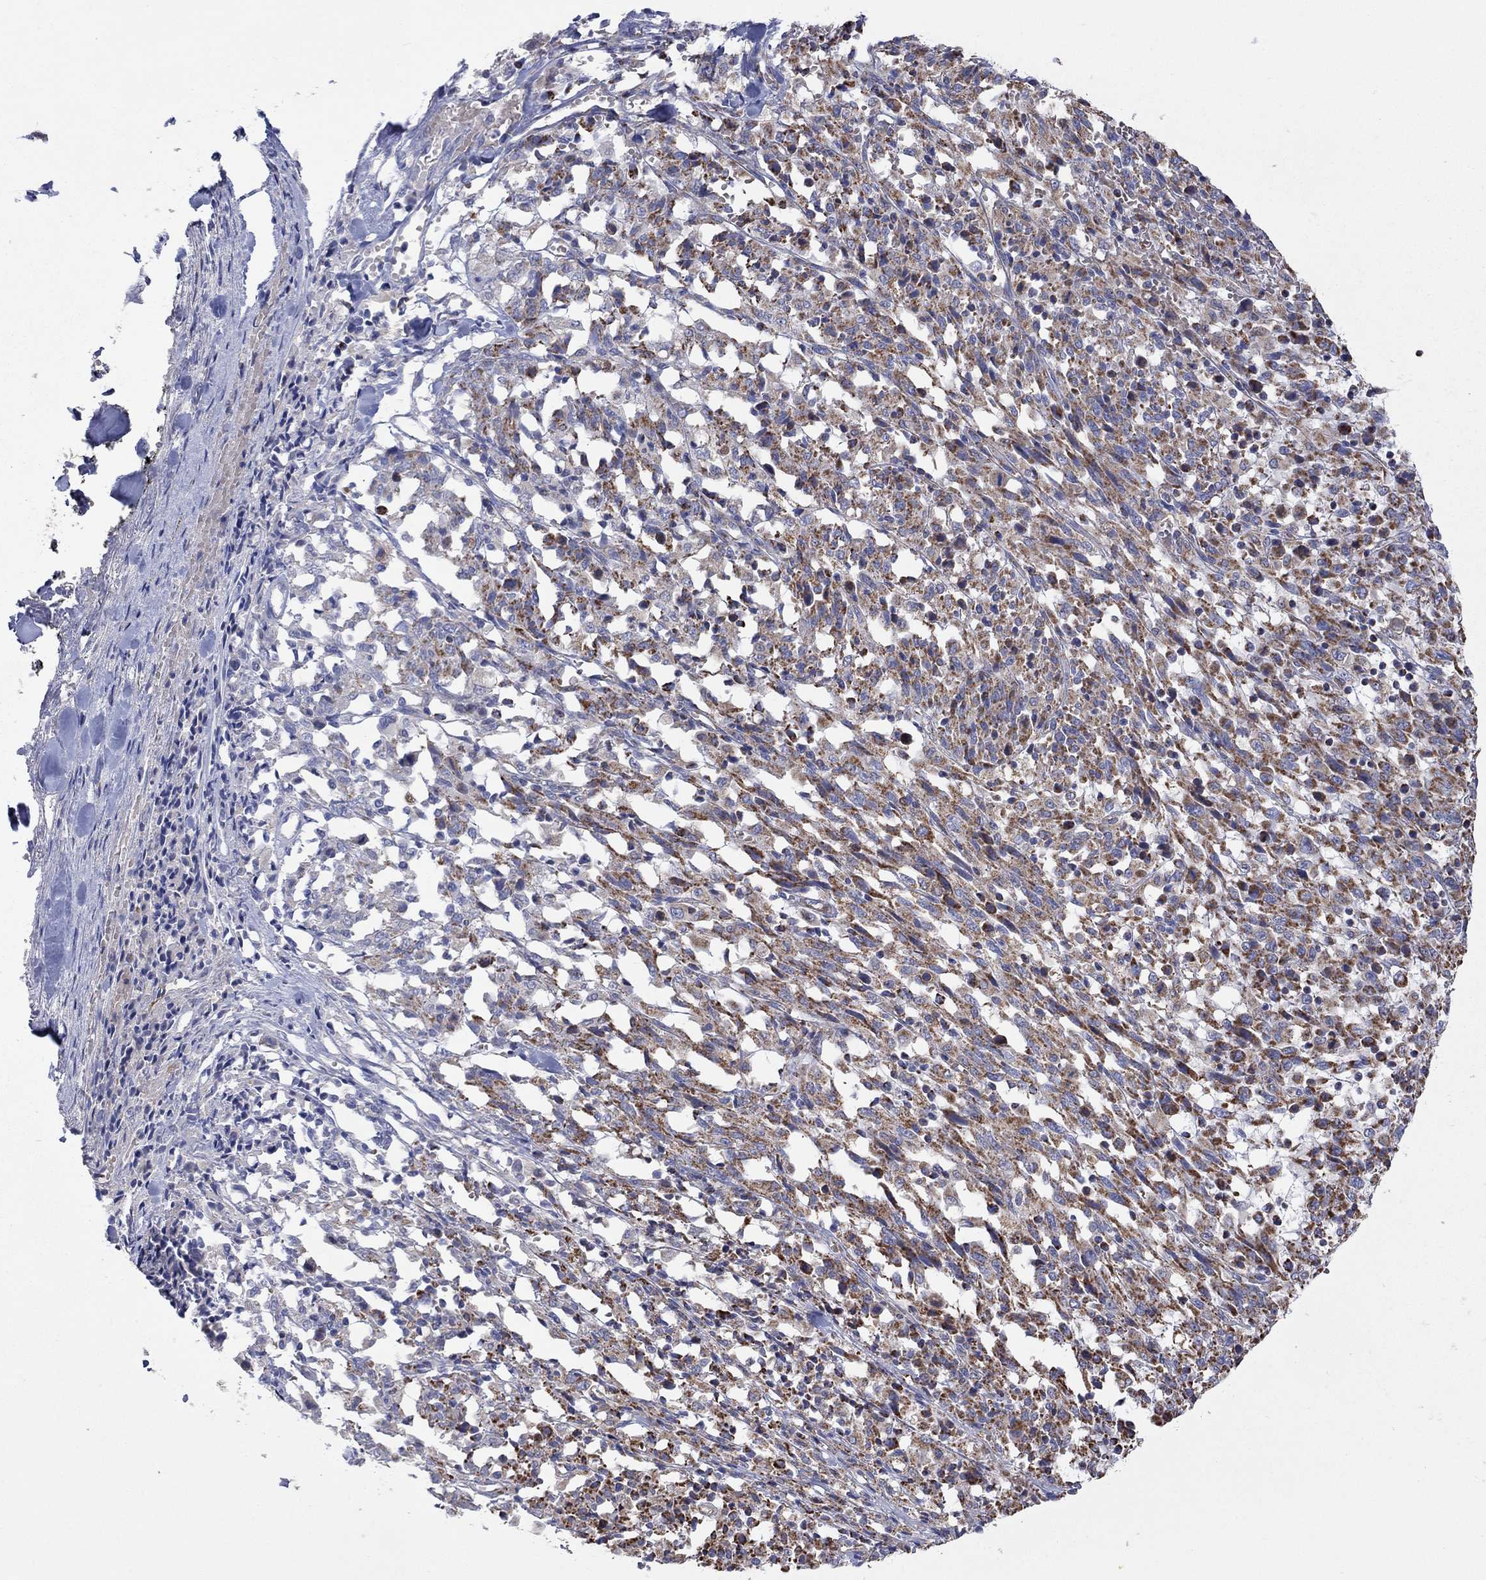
{"staining": {"intensity": "moderate", "quantity": ">75%", "location": "cytoplasmic/membranous"}, "tissue": "melanoma", "cell_type": "Tumor cells", "image_type": "cancer", "snomed": [{"axis": "morphology", "description": "Malignant melanoma, NOS"}, {"axis": "topography", "description": "Skin"}], "caption": "Moderate cytoplasmic/membranous protein positivity is appreciated in approximately >75% of tumor cells in melanoma. (DAB (3,3'-diaminobenzidine) IHC with brightfield microscopy, high magnification).", "gene": "HPS5", "patient": {"sex": "female", "age": 91}}